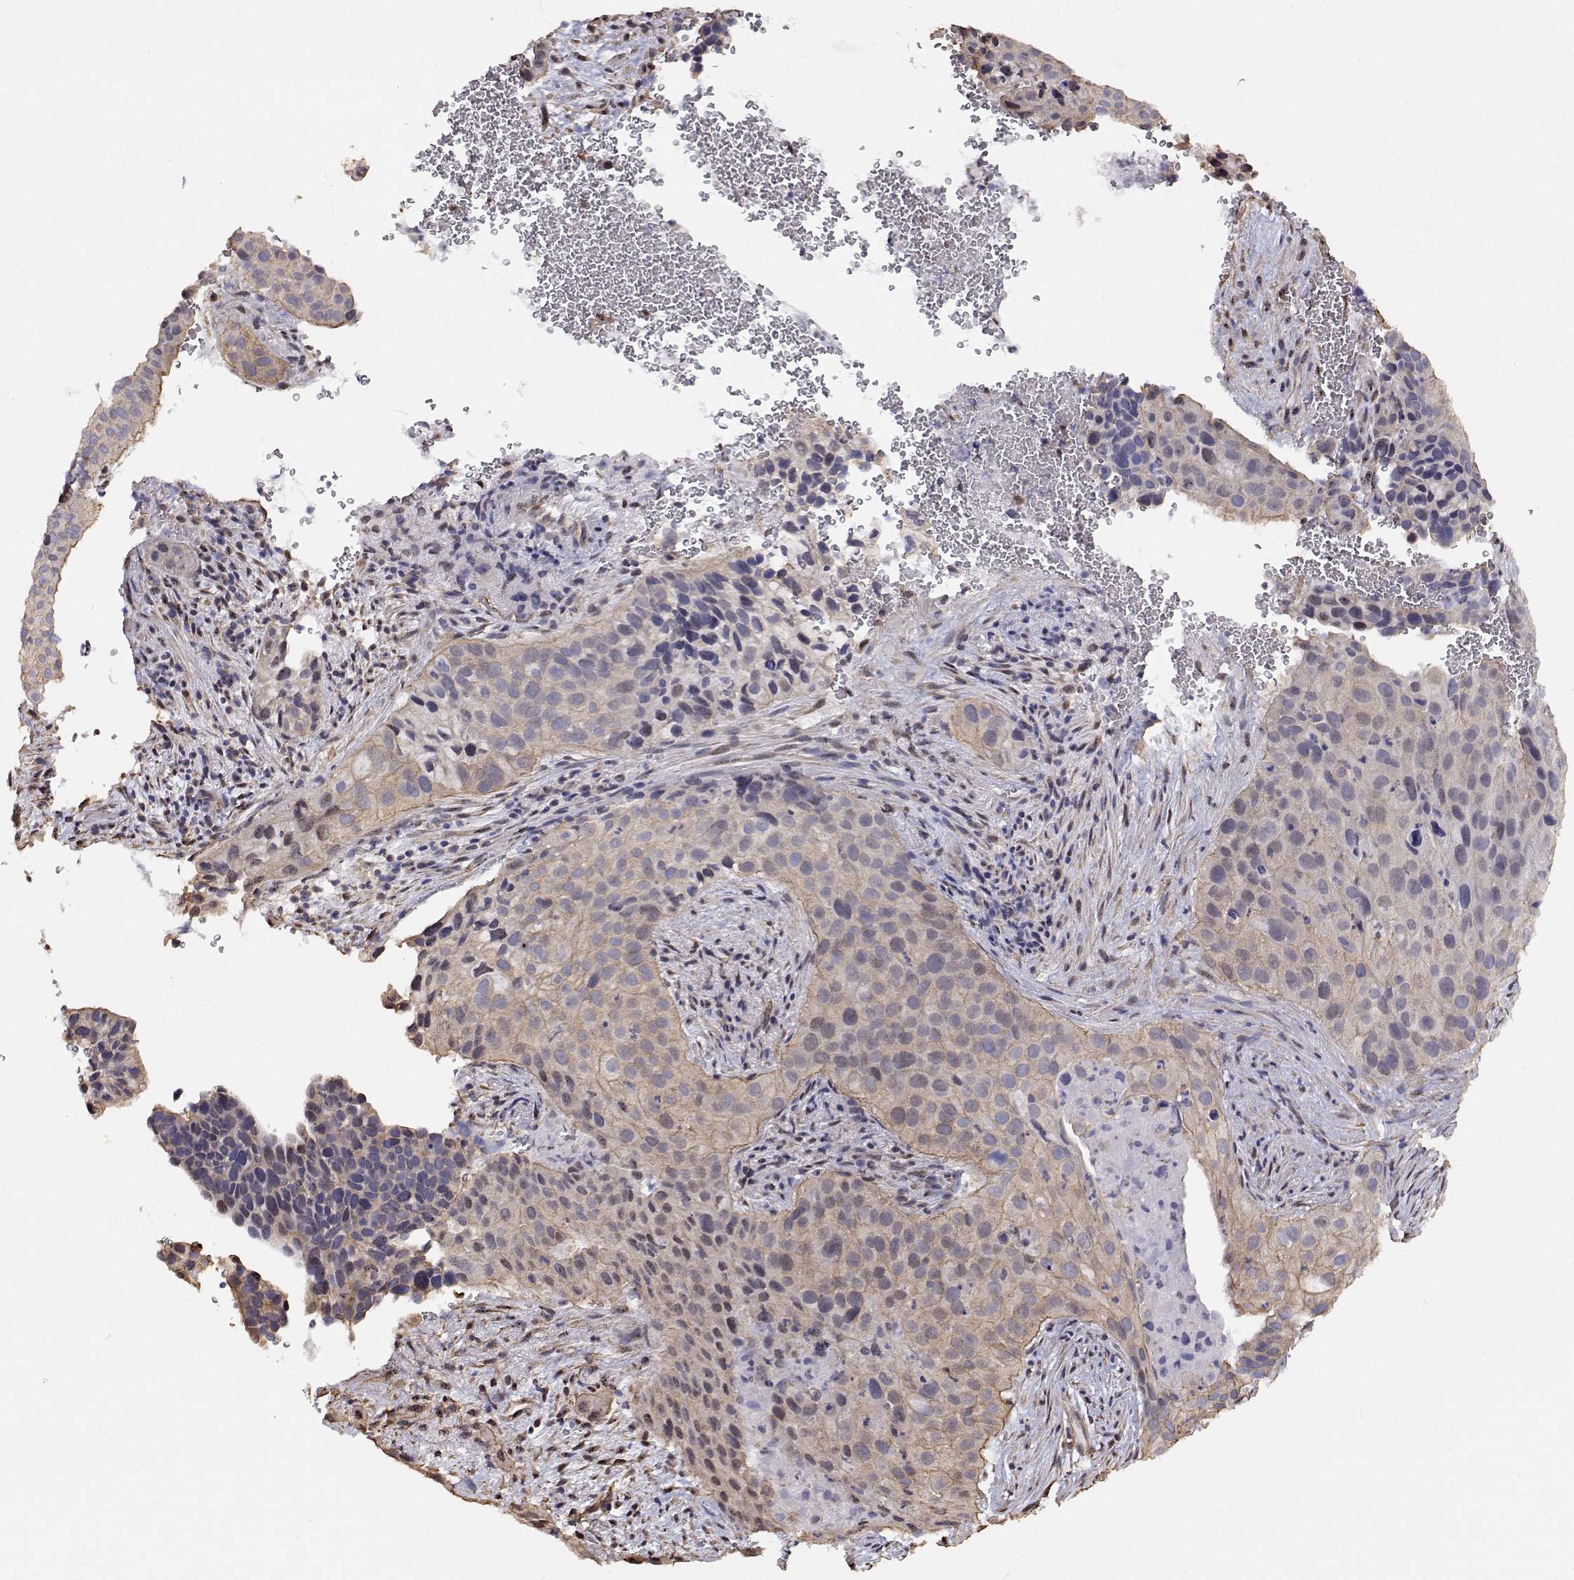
{"staining": {"intensity": "weak", "quantity": "25%-75%", "location": "cytoplasmic/membranous"}, "tissue": "cervical cancer", "cell_type": "Tumor cells", "image_type": "cancer", "snomed": [{"axis": "morphology", "description": "Squamous cell carcinoma, NOS"}, {"axis": "topography", "description": "Cervix"}], "caption": "Cervical cancer was stained to show a protein in brown. There is low levels of weak cytoplasmic/membranous positivity in about 25%-75% of tumor cells. The staining is performed using DAB (3,3'-diaminobenzidine) brown chromogen to label protein expression. The nuclei are counter-stained blue using hematoxylin.", "gene": "GSDMA", "patient": {"sex": "female", "age": 38}}